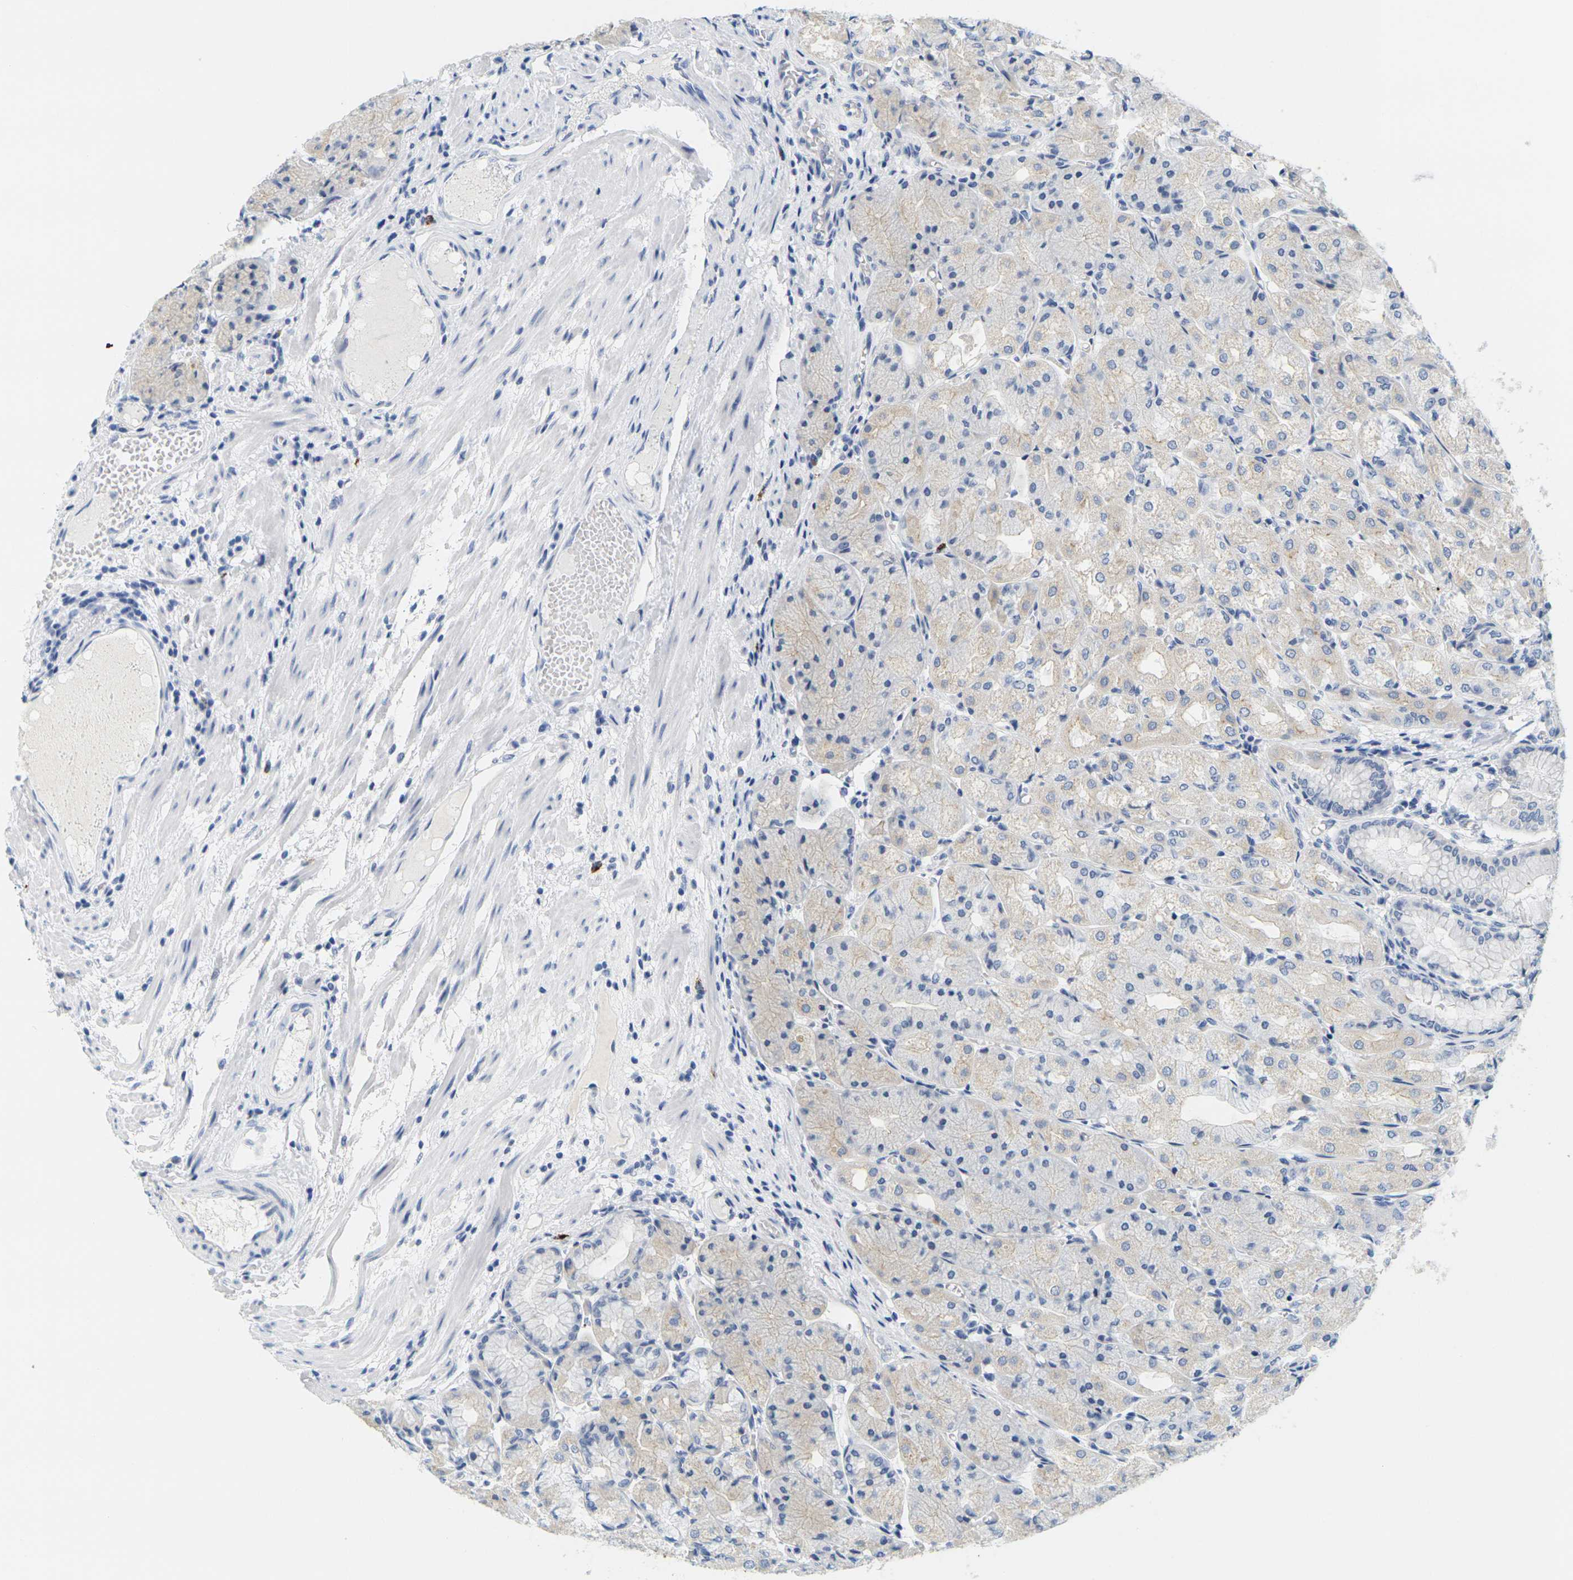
{"staining": {"intensity": "weak", "quantity": "<25%", "location": "cytoplasmic/membranous"}, "tissue": "stomach", "cell_type": "Glandular cells", "image_type": "normal", "snomed": [{"axis": "morphology", "description": "Normal tissue, NOS"}, {"axis": "topography", "description": "Stomach, upper"}], "caption": "Micrograph shows no protein staining in glandular cells of unremarkable stomach.", "gene": "HLA", "patient": {"sex": "male", "age": 72}}